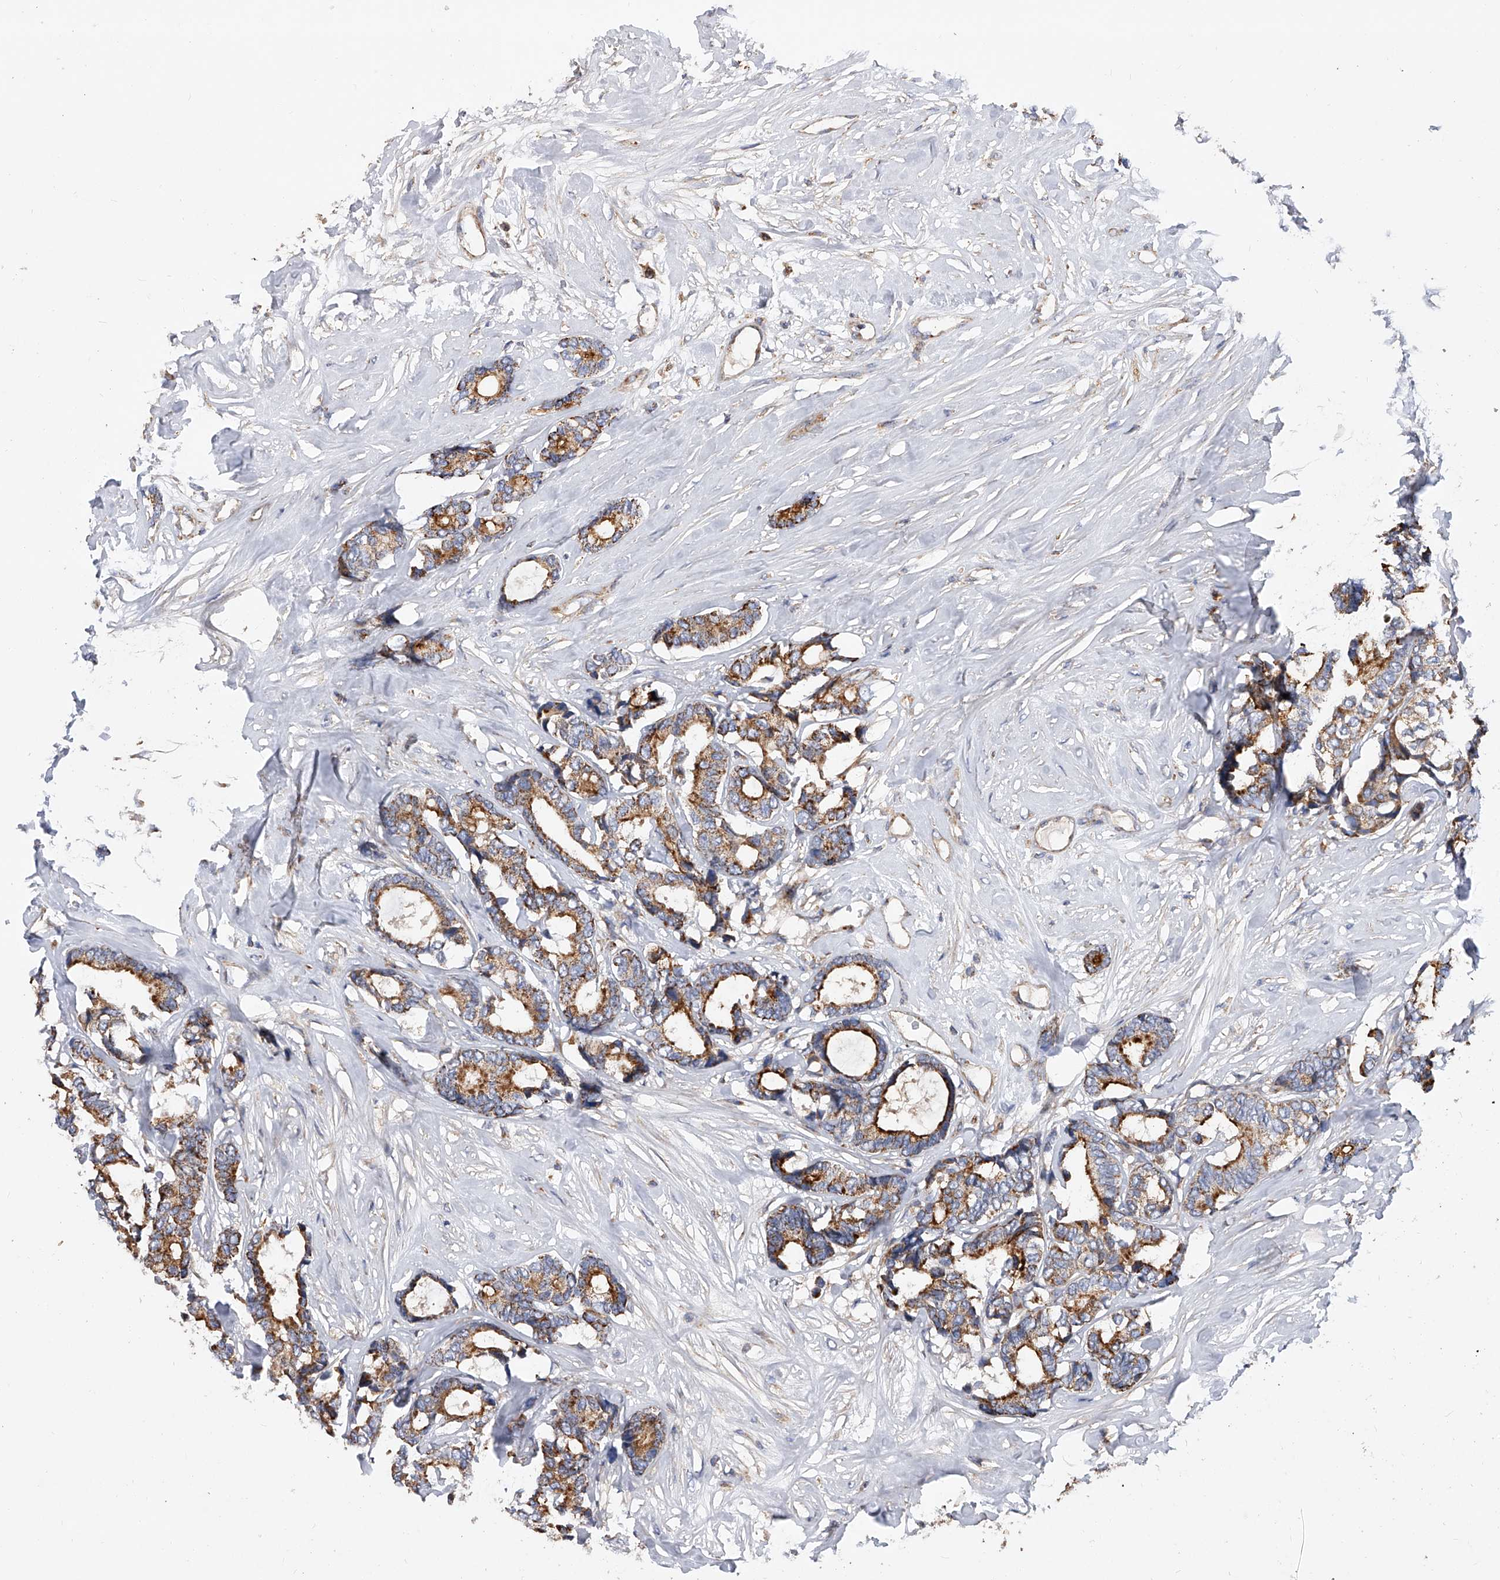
{"staining": {"intensity": "moderate", "quantity": ">75%", "location": "cytoplasmic/membranous"}, "tissue": "breast cancer", "cell_type": "Tumor cells", "image_type": "cancer", "snomed": [{"axis": "morphology", "description": "Duct carcinoma"}, {"axis": "topography", "description": "Breast"}], "caption": "Breast cancer (intraductal carcinoma) was stained to show a protein in brown. There is medium levels of moderate cytoplasmic/membranous staining in approximately >75% of tumor cells.", "gene": "PDSS2", "patient": {"sex": "female", "age": 87}}